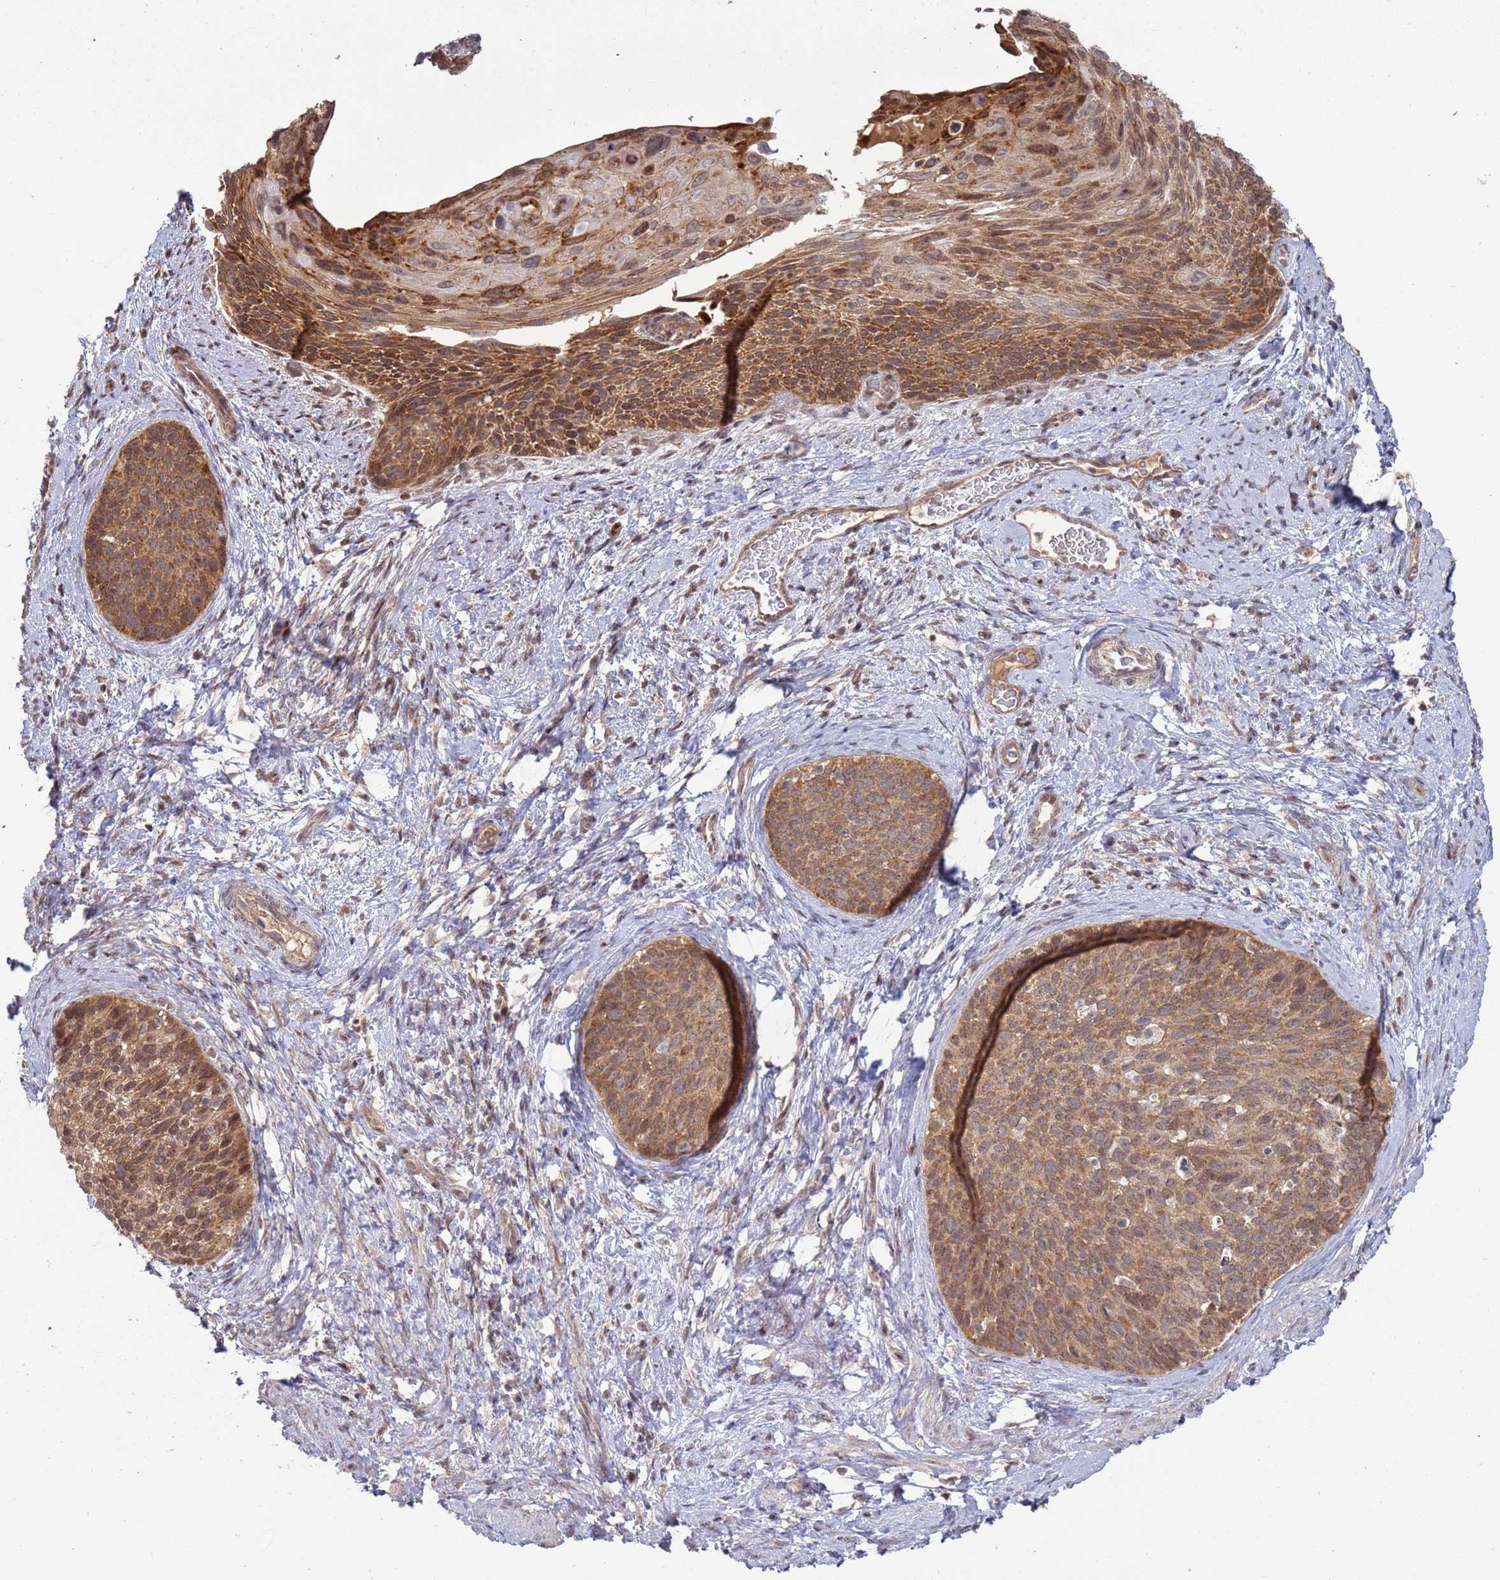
{"staining": {"intensity": "moderate", "quantity": ">75%", "location": "cytoplasmic/membranous"}, "tissue": "cervical cancer", "cell_type": "Tumor cells", "image_type": "cancer", "snomed": [{"axis": "morphology", "description": "Squamous cell carcinoma, NOS"}, {"axis": "topography", "description": "Cervix"}], "caption": "This photomicrograph demonstrates IHC staining of cervical cancer, with medium moderate cytoplasmic/membranous staining in about >75% of tumor cells.", "gene": "RCOR2", "patient": {"sex": "female", "age": 80}}